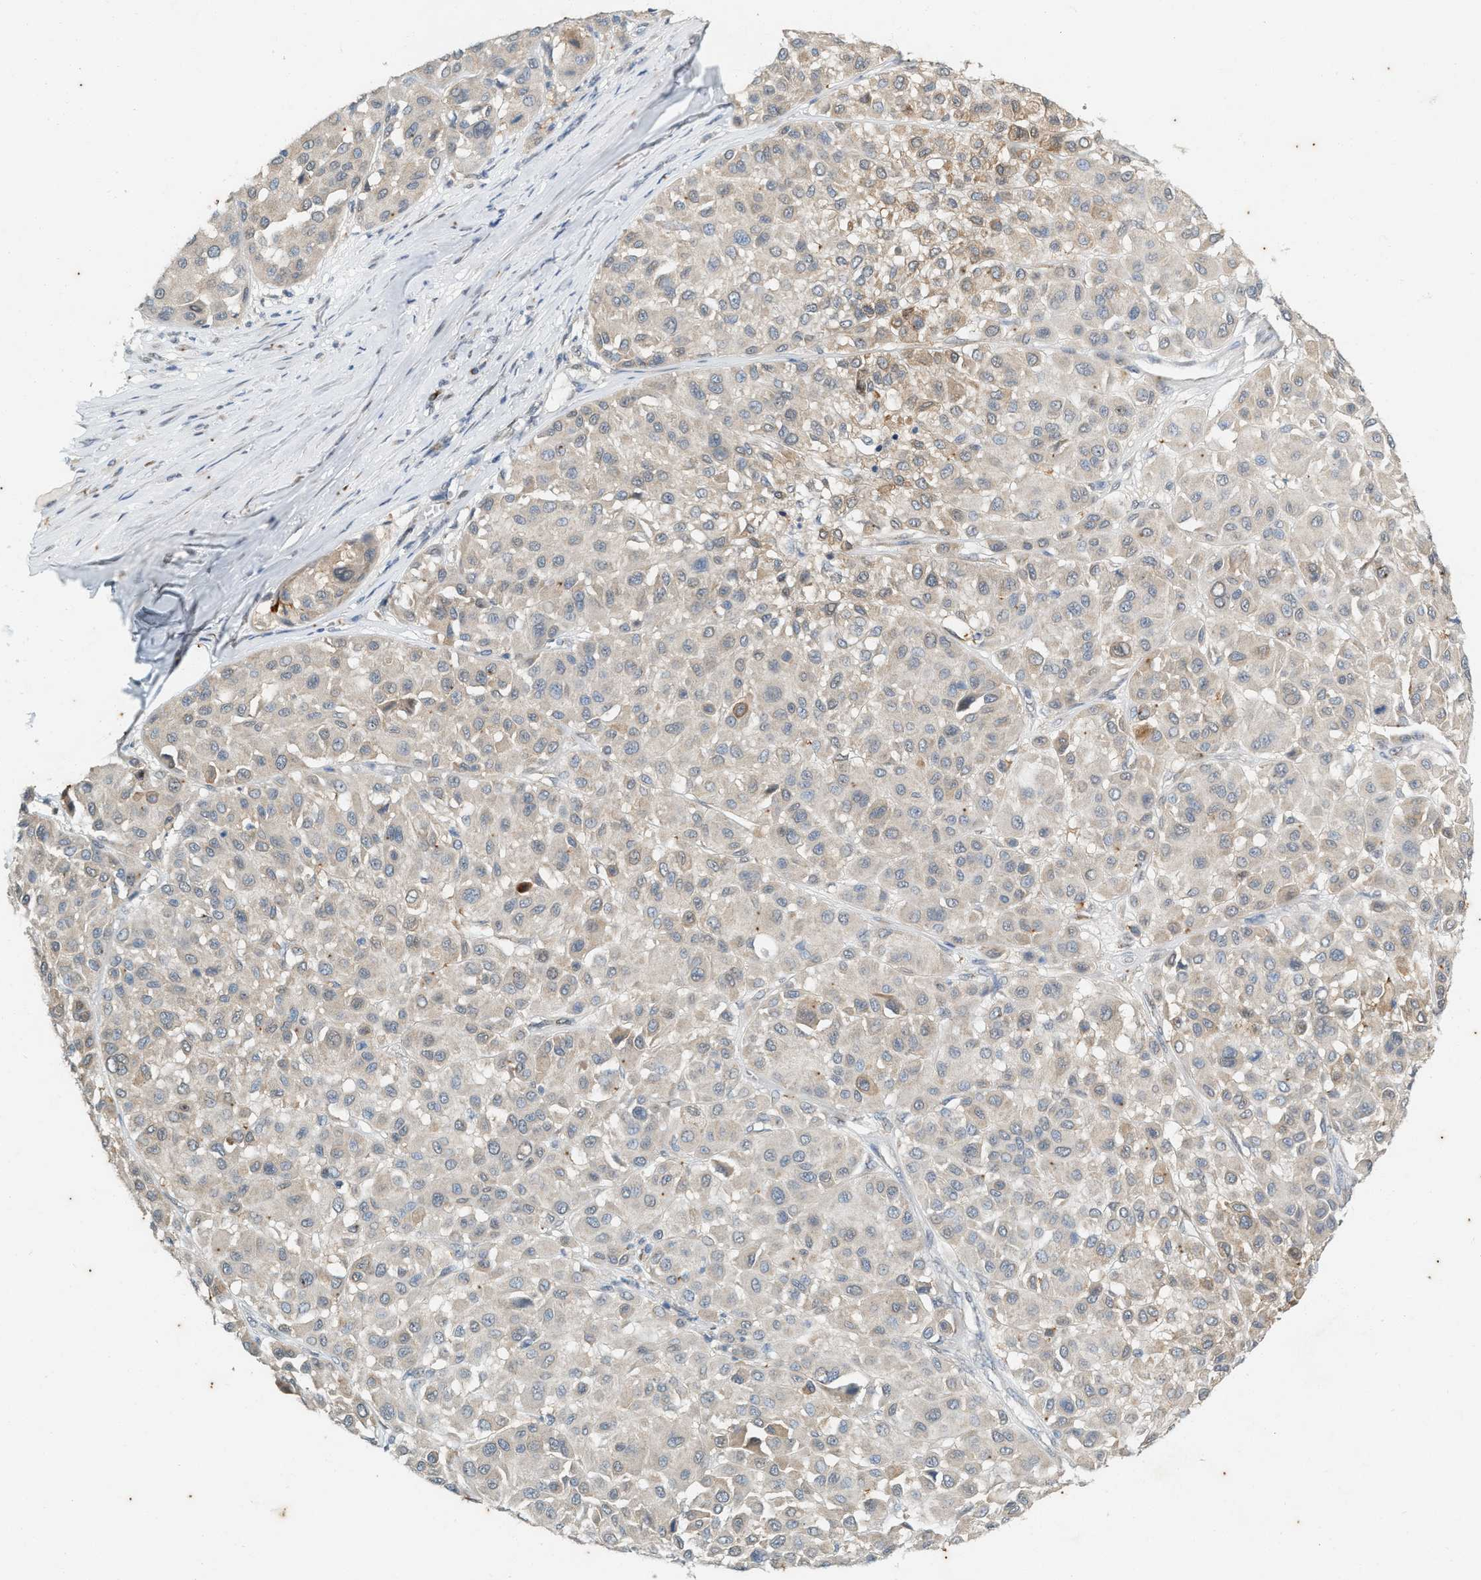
{"staining": {"intensity": "weak", "quantity": "<25%", "location": "cytoplasmic/membranous"}, "tissue": "melanoma", "cell_type": "Tumor cells", "image_type": "cancer", "snomed": [{"axis": "morphology", "description": "Malignant melanoma, Metastatic site"}, {"axis": "topography", "description": "Soft tissue"}], "caption": "Tumor cells show no significant protein positivity in melanoma.", "gene": "CHPF2", "patient": {"sex": "male", "age": 41}}